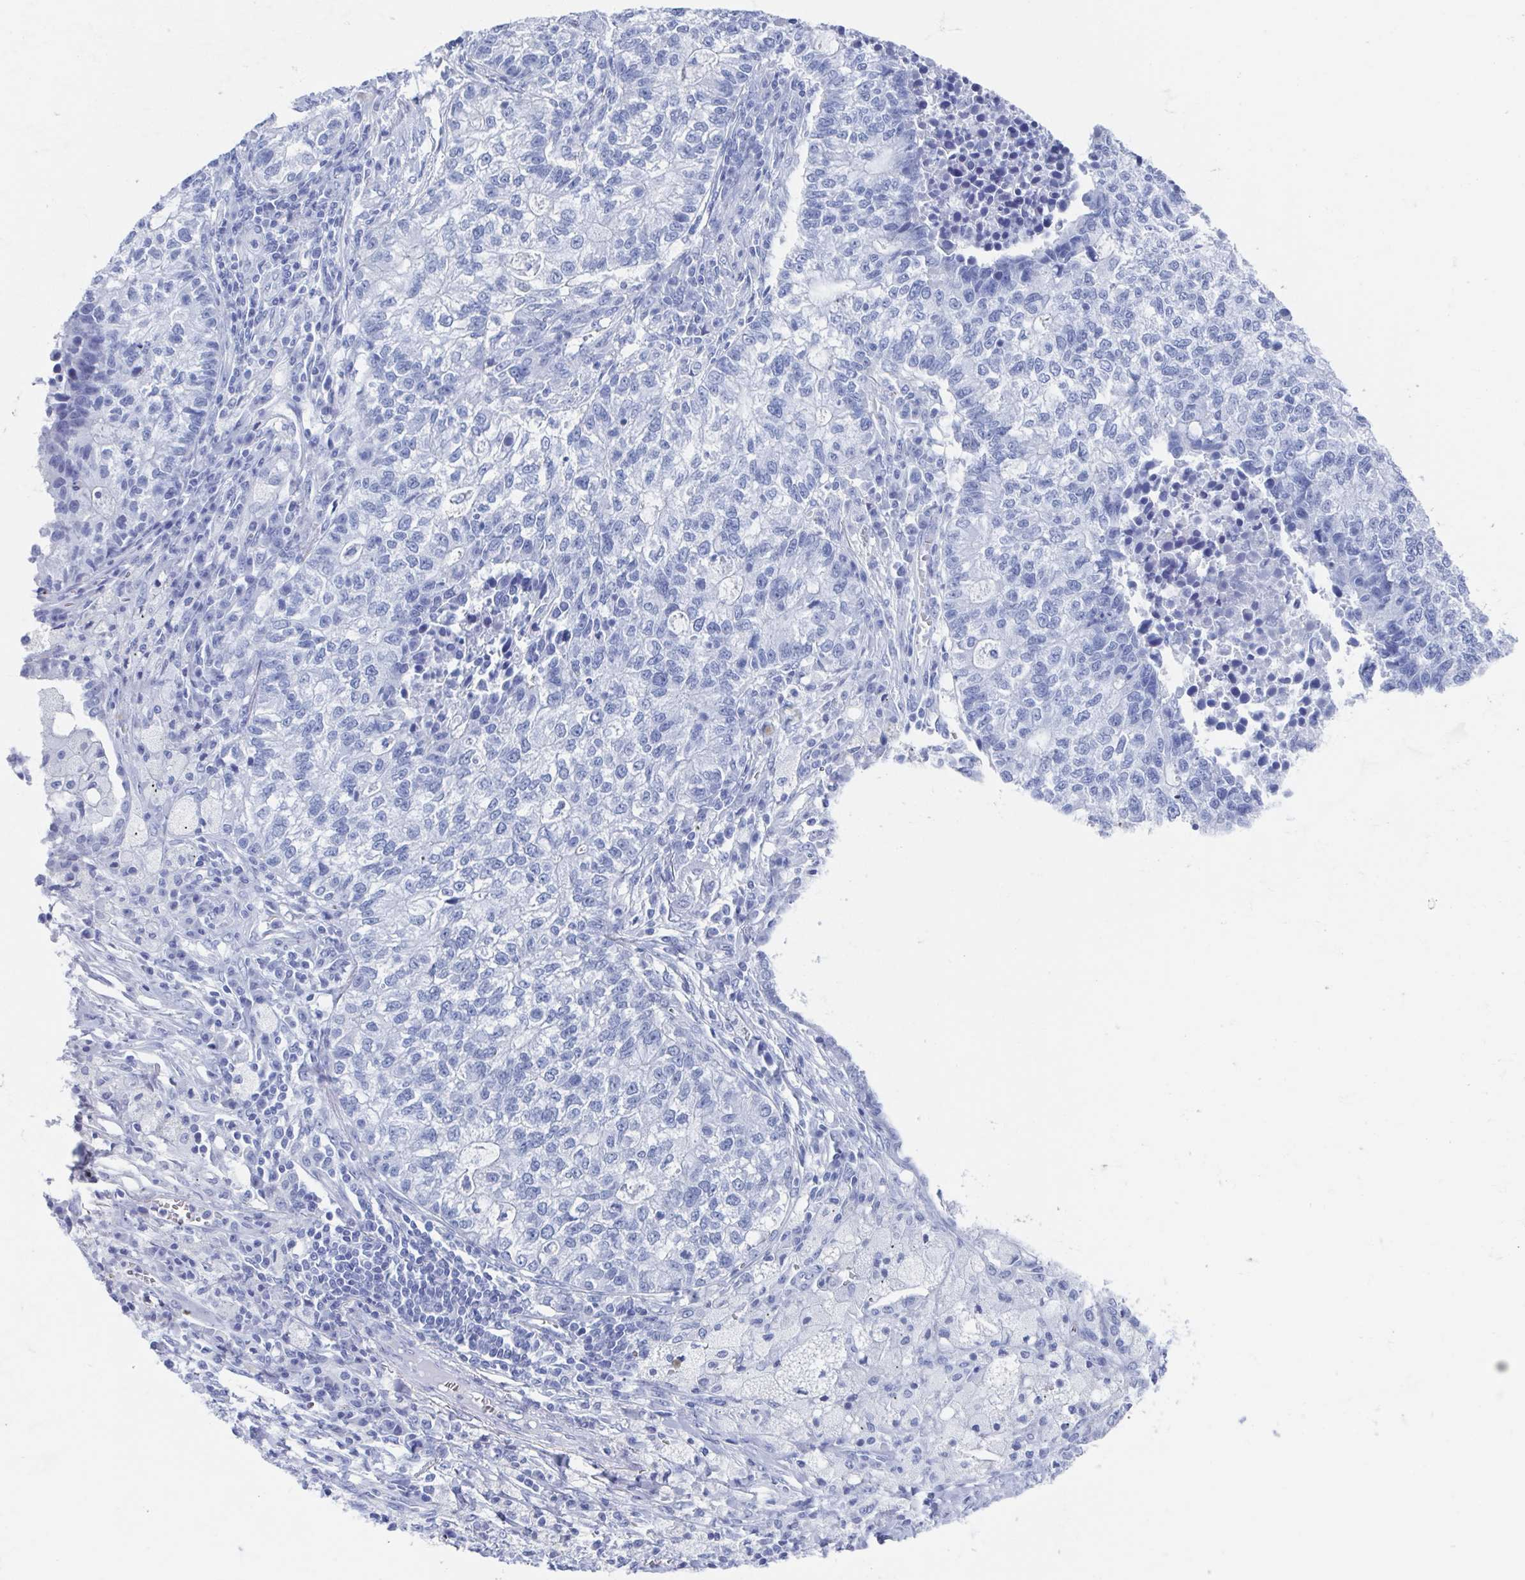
{"staining": {"intensity": "negative", "quantity": "none", "location": "none"}, "tissue": "lung cancer", "cell_type": "Tumor cells", "image_type": "cancer", "snomed": [{"axis": "morphology", "description": "Adenocarcinoma, NOS"}, {"axis": "topography", "description": "Lung"}], "caption": "There is no significant staining in tumor cells of lung cancer (adenocarcinoma). (DAB (3,3'-diaminobenzidine) immunohistochemistry, high magnification).", "gene": "C10orf53", "patient": {"sex": "male", "age": 57}}